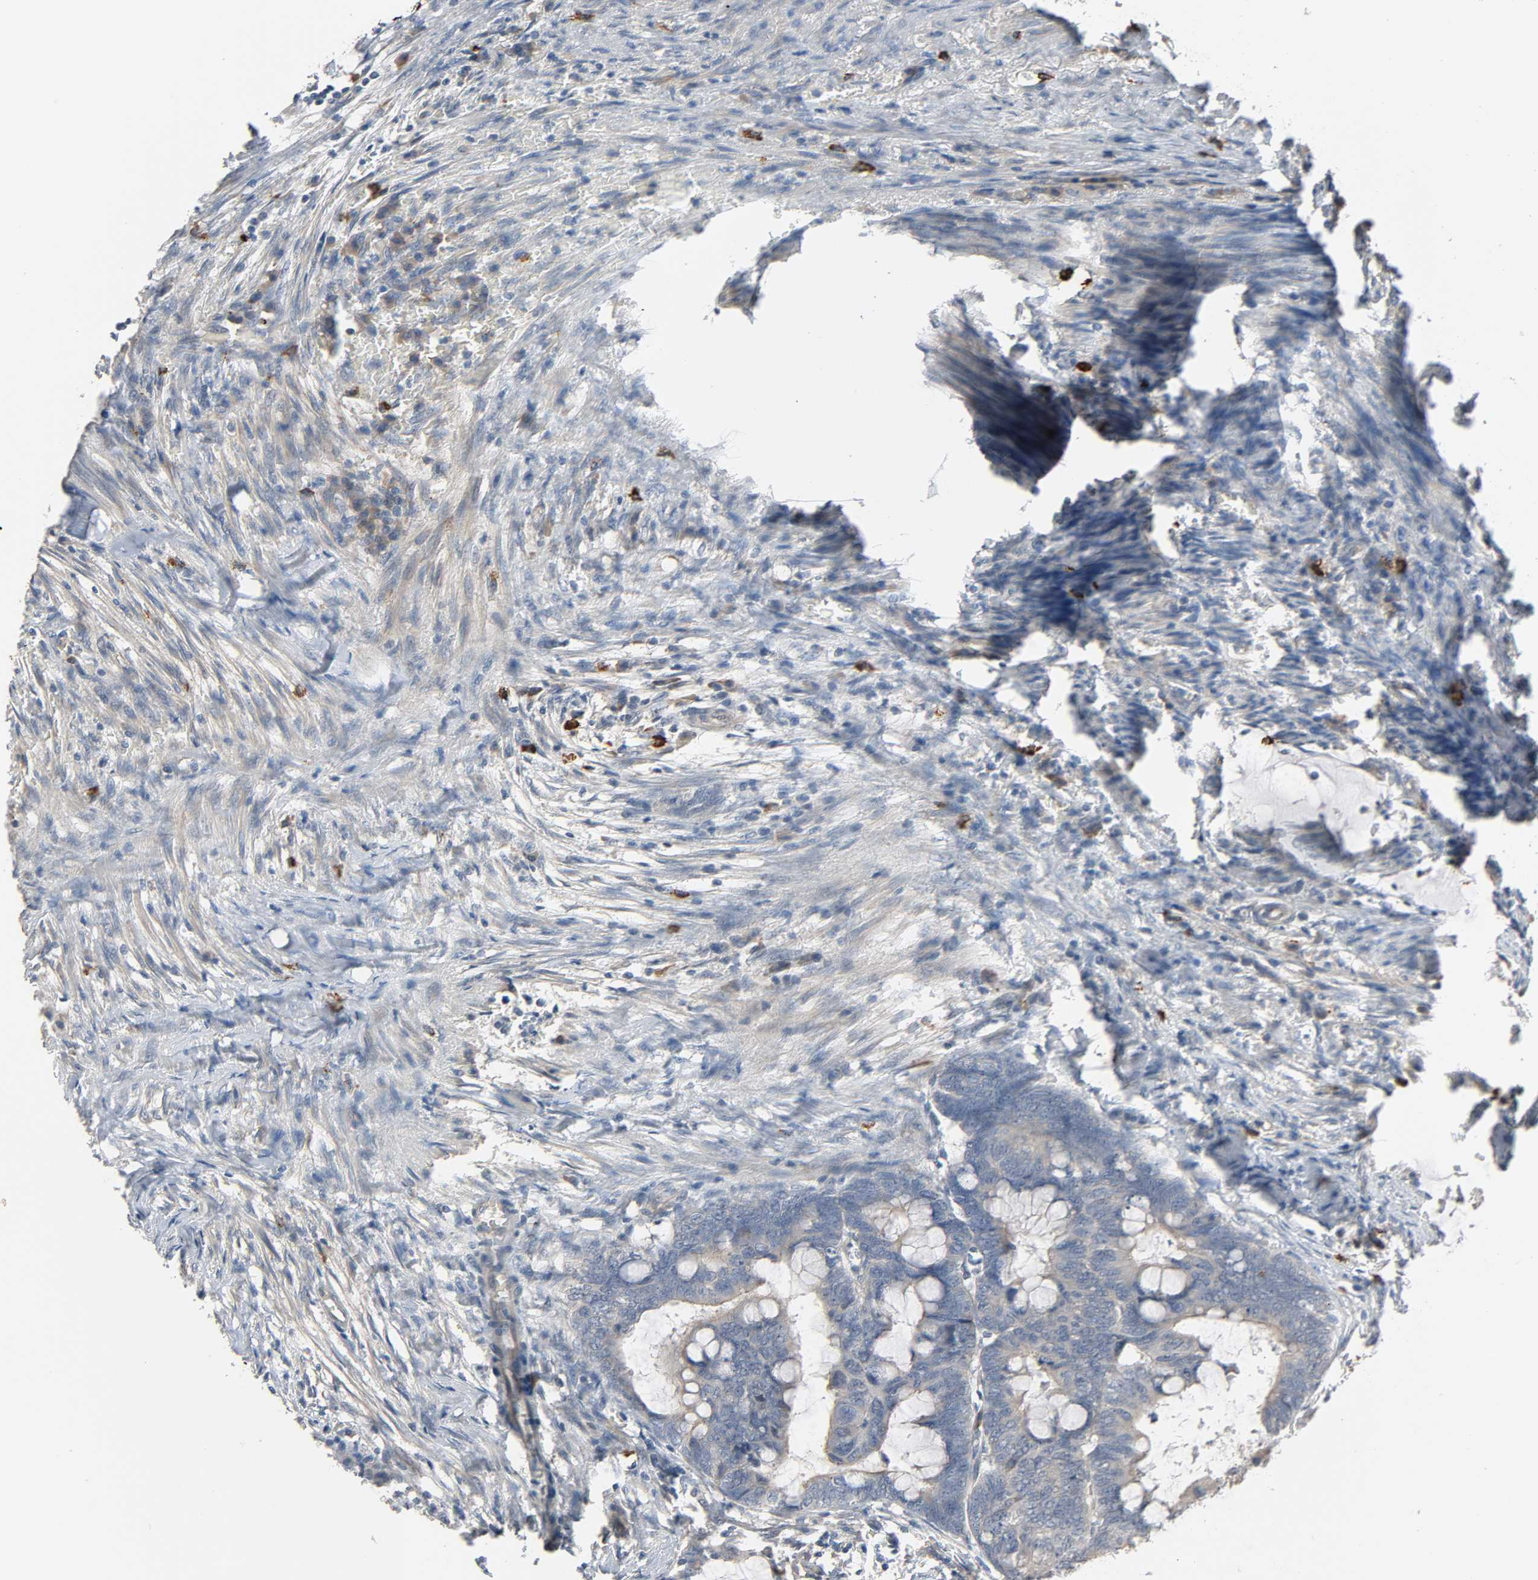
{"staining": {"intensity": "weak", "quantity": ">75%", "location": "cytoplasmic/membranous"}, "tissue": "colorectal cancer", "cell_type": "Tumor cells", "image_type": "cancer", "snomed": [{"axis": "morphology", "description": "Normal tissue, NOS"}, {"axis": "morphology", "description": "Adenocarcinoma, NOS"}, {"axis": "topography", "description": "Rectum"}, {"axis": "topography", "description": "Peripheral nerve tissue"}], "caption": "Immunohistochemical staining of colorectal adenocarcinoma reveals low levels of weak cytoplasmic/membranous protein positivity in approximately >75% of tumor cells.", "gene": "LIMCH1", "patient": {"sex": "male", "age": 92}}